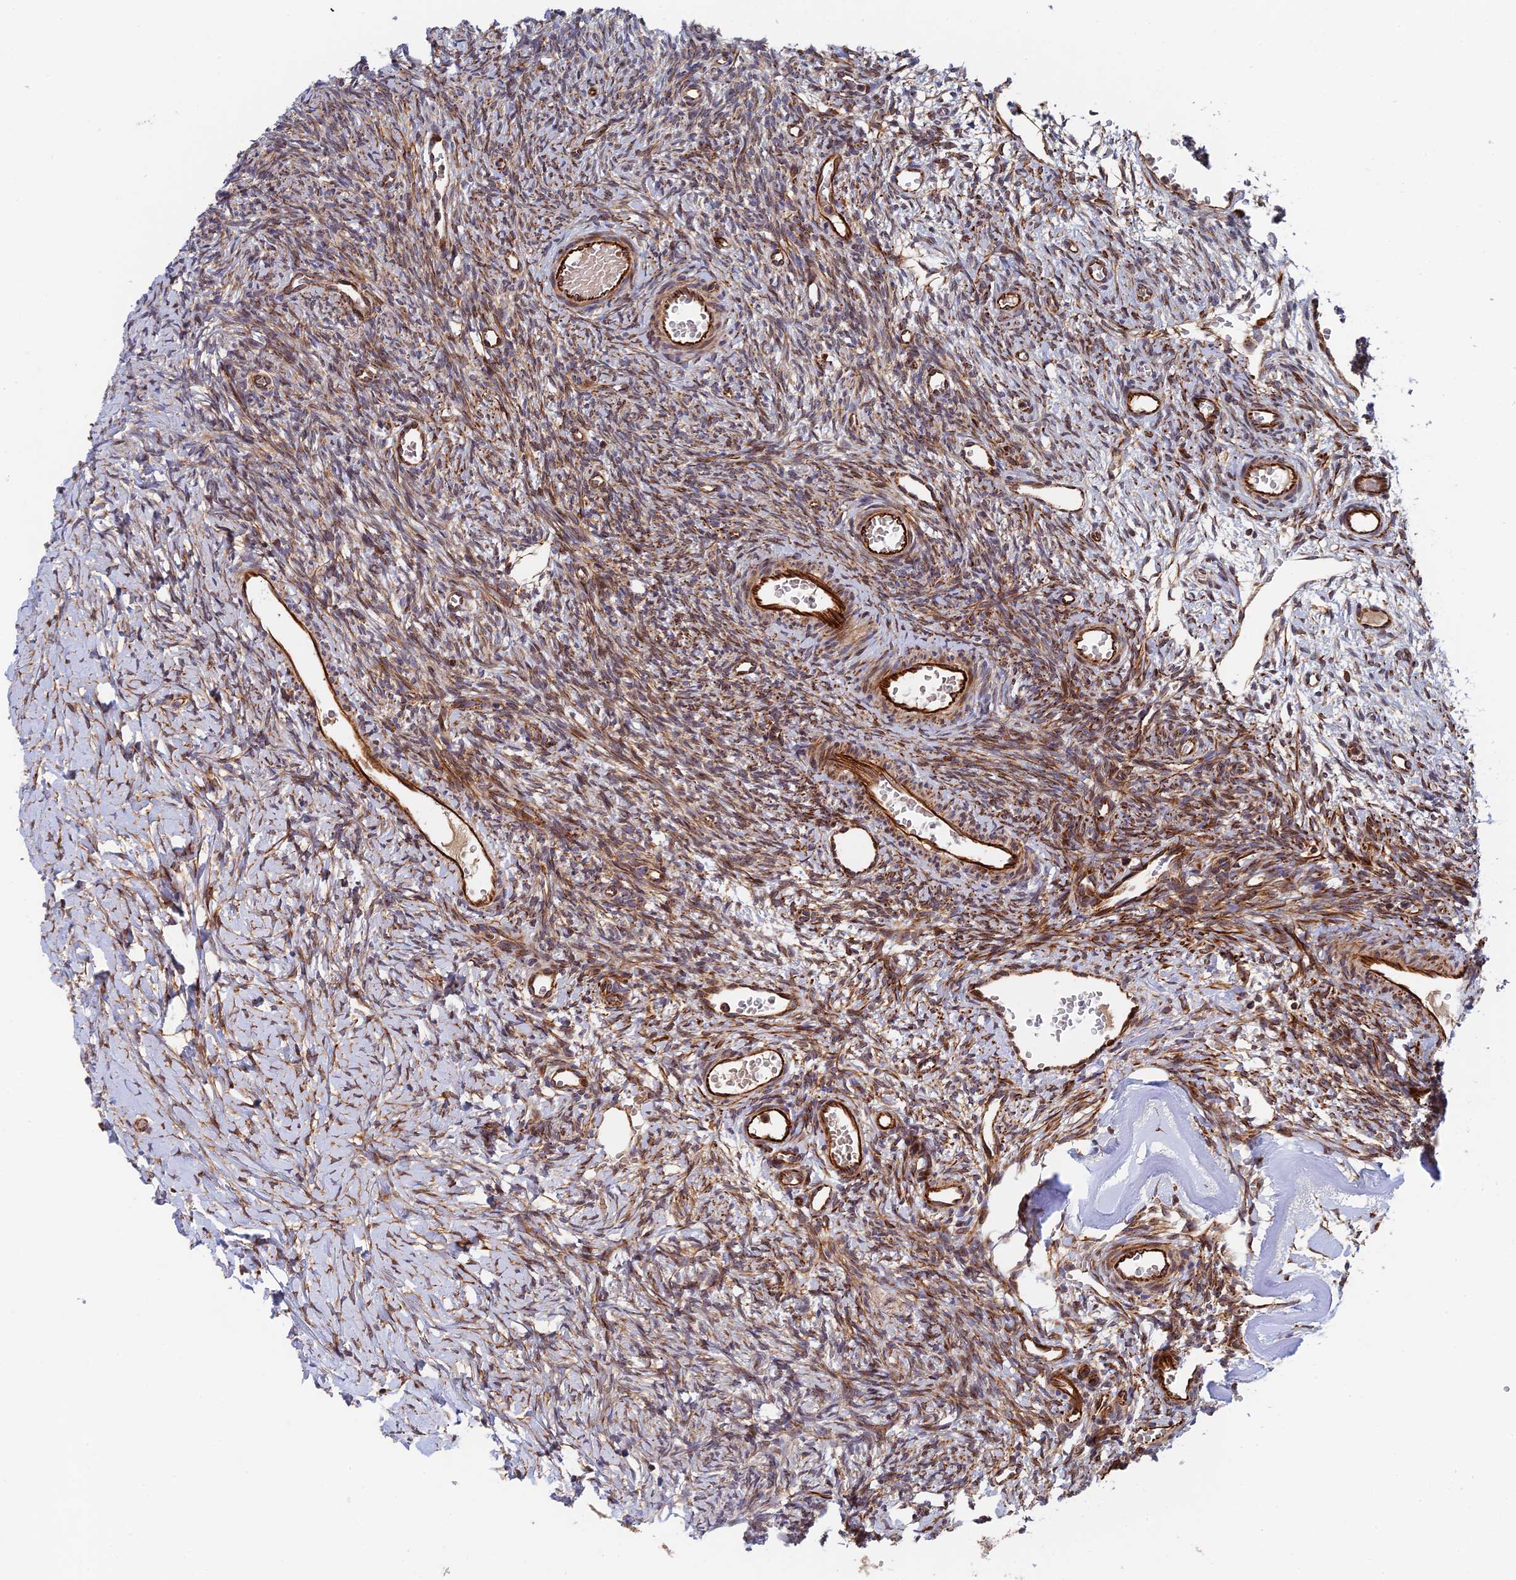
{"staining": {"intensity": "moderate", "quantity": "25%-75%", "location": "cytoplasmic/membranous"}, "tissue": "ovary", "cell_type": "Ovarian stroma cells", "image_type": "normal", "snomed": [{"axis": "morphology", "description": "Normal tissue, NOS"}, {"axis": "topography", "description": "Ovary"}], "caption": "Immunohistochemistry micrograph of benign ovary stained for a protein (brown), which reveals medium levels of moderate cytoplasmic/membranous staining in about 25%-75% of ovarian stroma cells.", "gene": "PPP2R3C", "patient": {"sex": "female", "age": 39}}